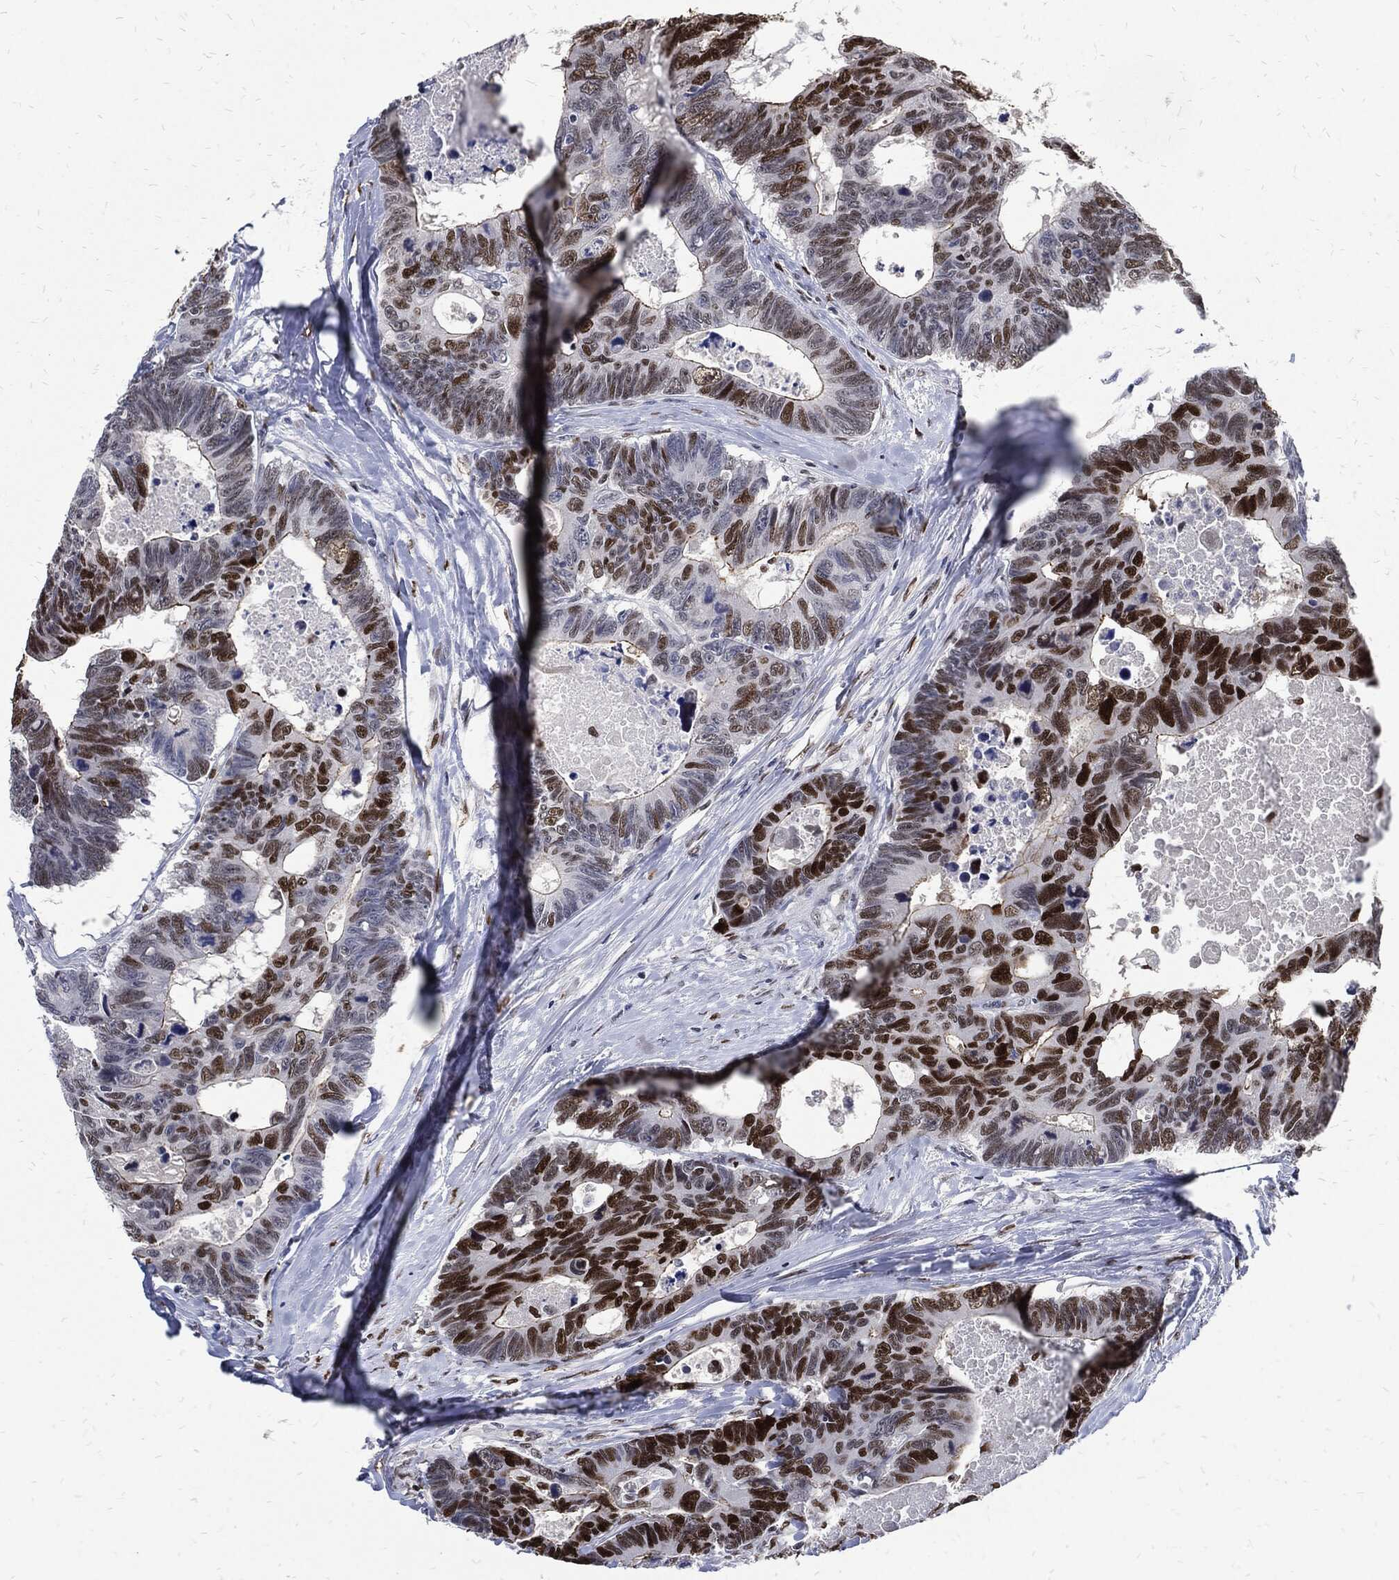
{"staining": {"intensity": "strong", "quantity": "25%-75%", "location": "nuclear"}, "tissue": "colorectal cancer", "cell_type": "Tumor cells", "image_type": "cancer", "snomed": [{"axis": "morphology", "description": "Adenocarcinoma, NOS"}, {"axis": "topography", "description": "Colon"}], "caption": "DAB (3,3'-diaminobenzidine) immunohistochemical staining of adenocarcinoma (colorectal) reveals strong nuclear protein staining in approximately 25%-75% of tumor cells. (brown staining indicates protein expression, while blue staining denotes nuclei).", "gene": "JUN", "patient": {"sex": "female", "age": 77}}